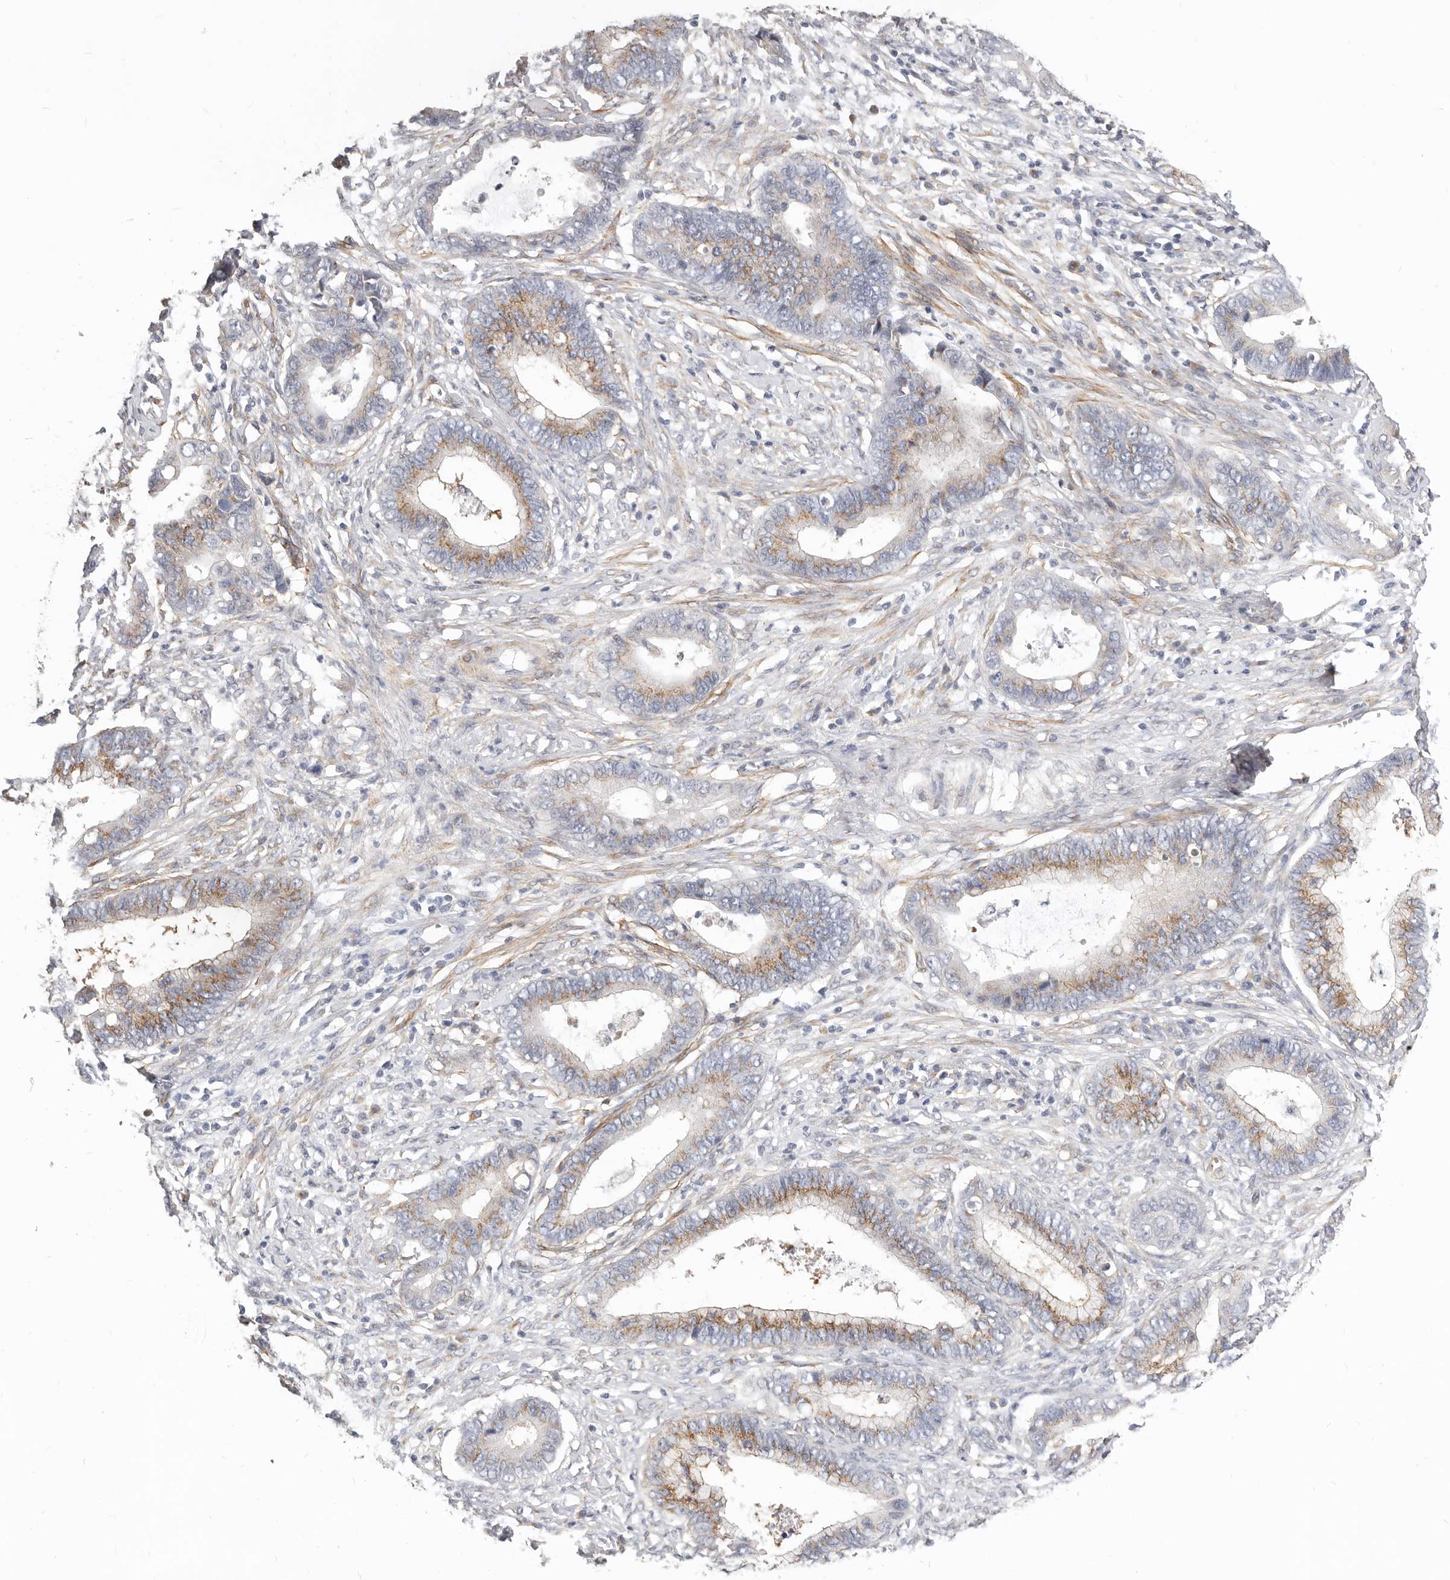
{"staining": {"intensity": "moderate", "quantity": "25%-75%", "location": "cytoplasmic/membranous"}, "tissue": "cervical cancer", "cell_type": "Tumor cells", "image_type": "cancer", "snomed": [{"axis": "morphology", "description": "Adenocarcinoma, NOS"}, {"axis": "topography", "description": "Cervix"}], "caption": "This is an image of immunohistochemistry (IHC) staining of cervical cancer (adenocarcinoma), which shows moderate staining in the cytoplasmic/membranous of tumor cells.", "gene": "RABAC1", "patient": {"sex": "female", "age": 44}}